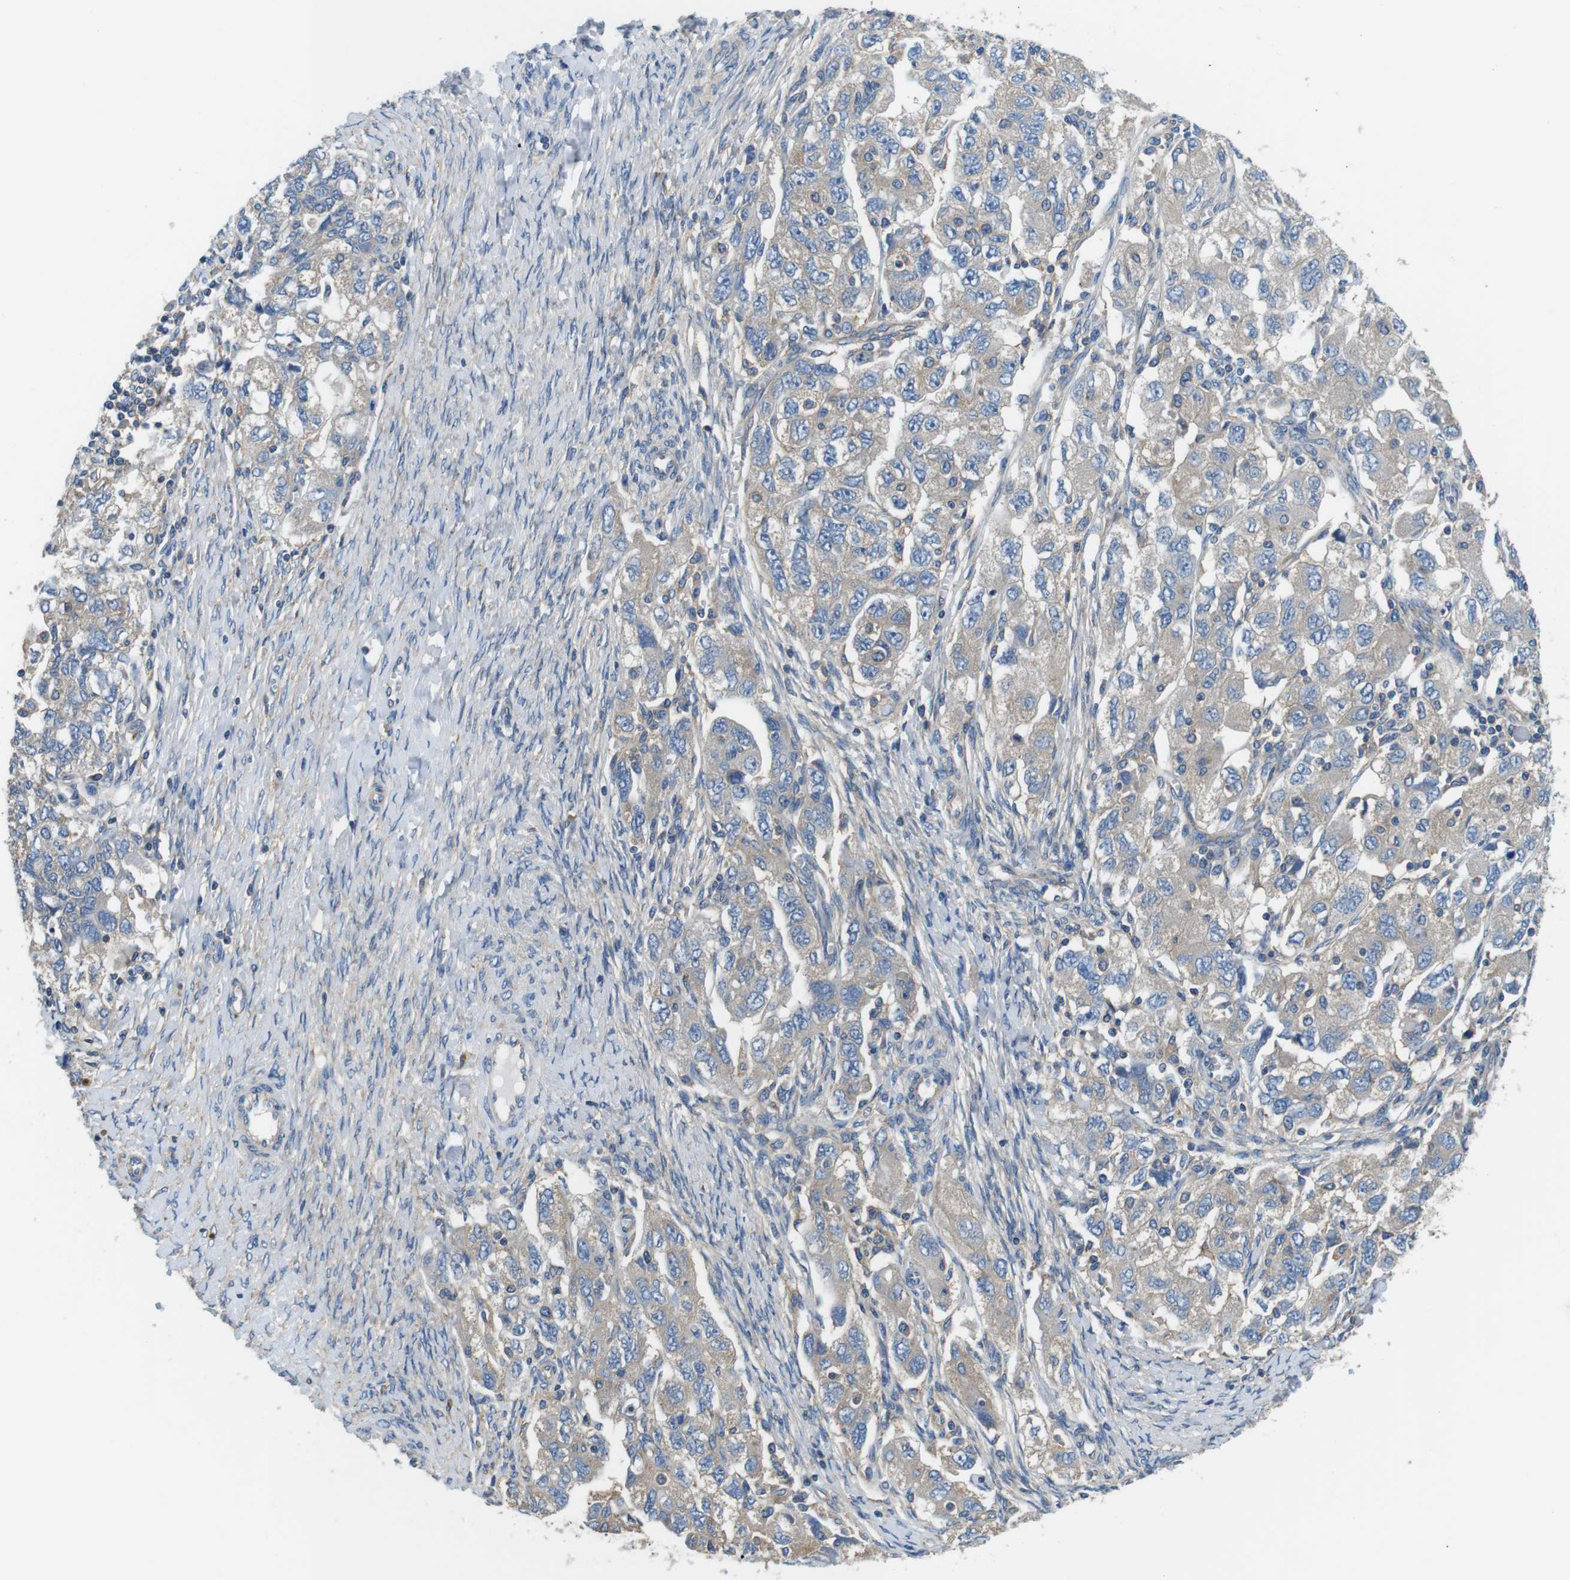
{"staining": {"intensity": "weak", "quantity": ">75%", "location": "cytoplasmic/membranous"}, "tissue": "ovarian cancer", "cell_type": "Tumor cells", "image_type": "cancer", "snomed": [{"axis": "morphology", "description": "Carcinoma, NOS"}, {"axis": "morphology", "description": "Cystadenocarcinoma, serous, NOS"}, {"axis": "topography", "description": "Ovary"}], "caption": "Protein expression analysis of human serous cystadenocarcinoma (ovarian) reveals weak cytoplasmic/membranous staining in approximately >75% of tumor cells. The protein is stained brown, and the nuclei are stained in blue (DAB IHC with brightfield microscopy, high magnification).", "gene": "DENND4C", "patient": {"sex": "female", "age": 69}}